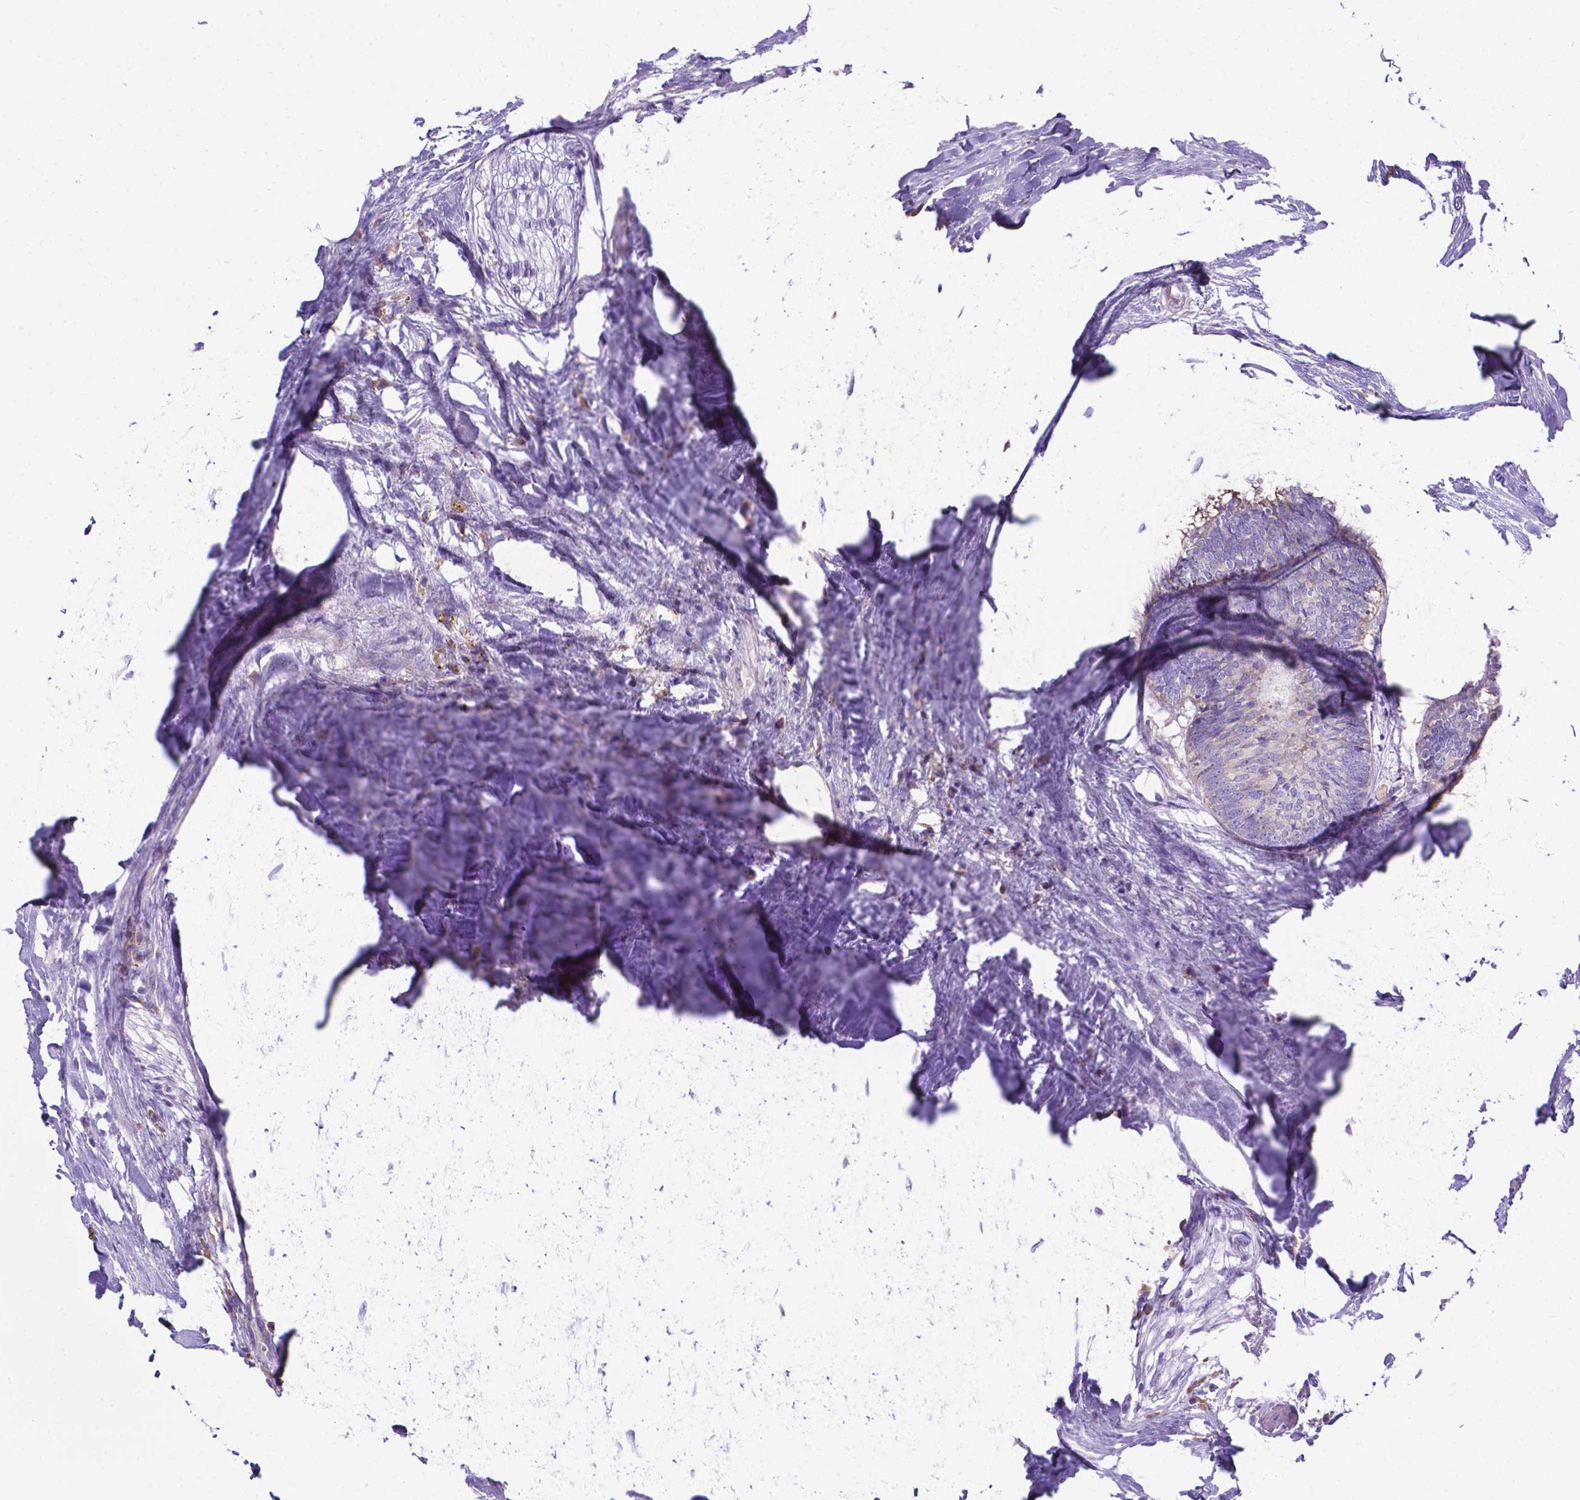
{"staining": {"intensity": "negative", "quantity": "none", "location": "none"}, "tissue": "colorectal cancer", "cell_type": "Tumor cells", "image_type": "cancer", "snomed": [{"axis": "morphology", "description": "Adenocarcinoma, NOS"}, {"axis": "topography", "description": "Colon"}, {"axis": "topography", "description": "Rectum"}], "caption": "High power microscopy histopathology image of an immunohistochemistry (IHC) micrograph of adenocarcinoma (colorectal), revealing no significant positivity in tumor cells.", "gene": "RPL6", "patient": {"sex": "male", "age": 57}}